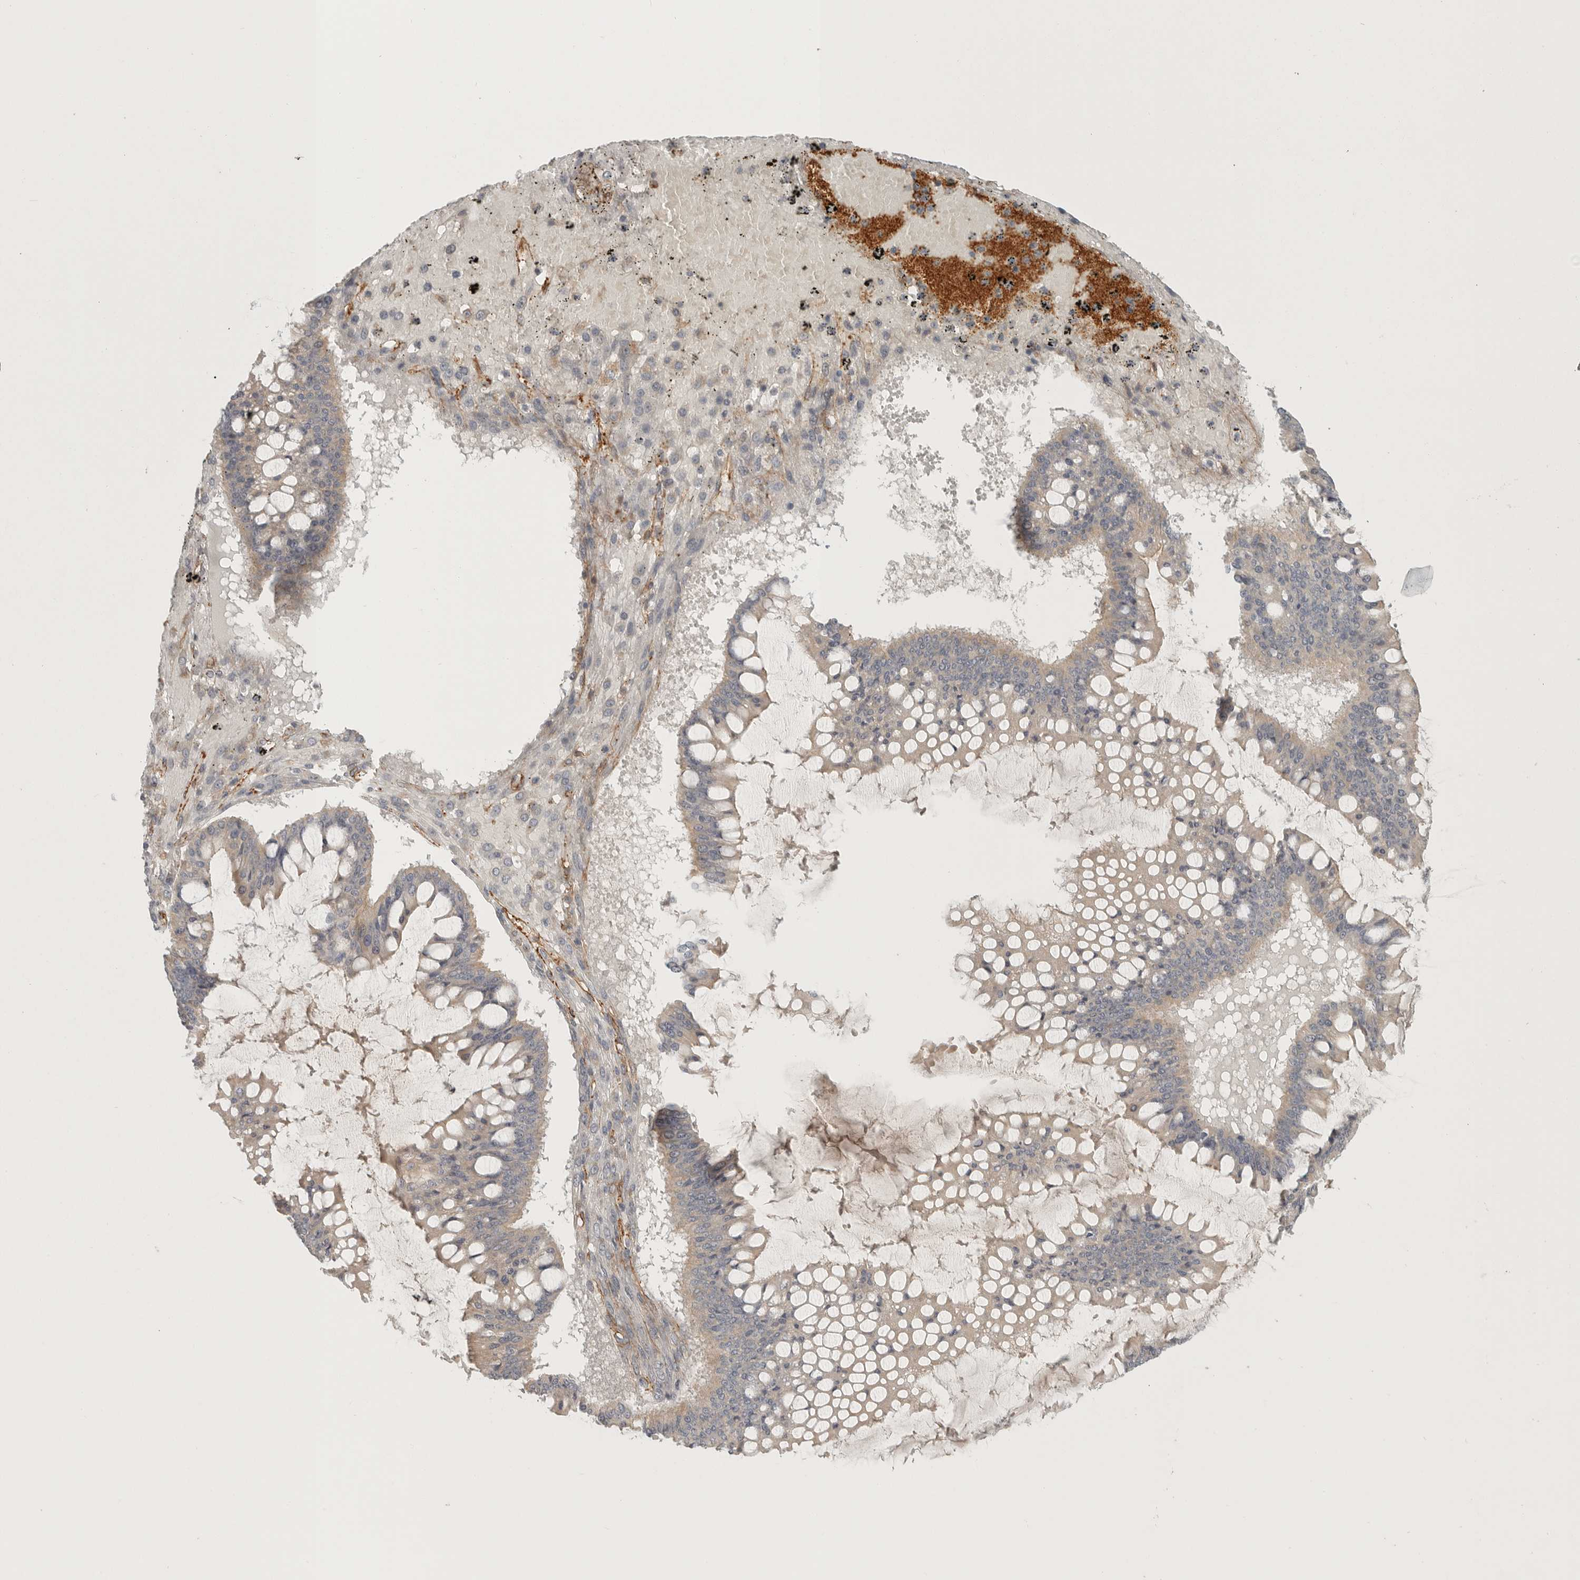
{"staining": {"intensity": "weak", "quantity": "25%-75%", "location": "cytoplasmic/membranous"}, "tissue": "ovarian cancer", "cell_type": "Tumor cells", "image_type": "cancer", "snomed": [{"axis": "morphology", "description": "Cystadenocarcinoma, mucinous, NOS"}, {"axis": "topography", "description": "Ovary"}], "caption": "Human ovarian cancer stained with a protein marker reveals weak staining in tumor cells.", "gene": "LONRF1", "patient": {"sex": "female", "age": 73}}